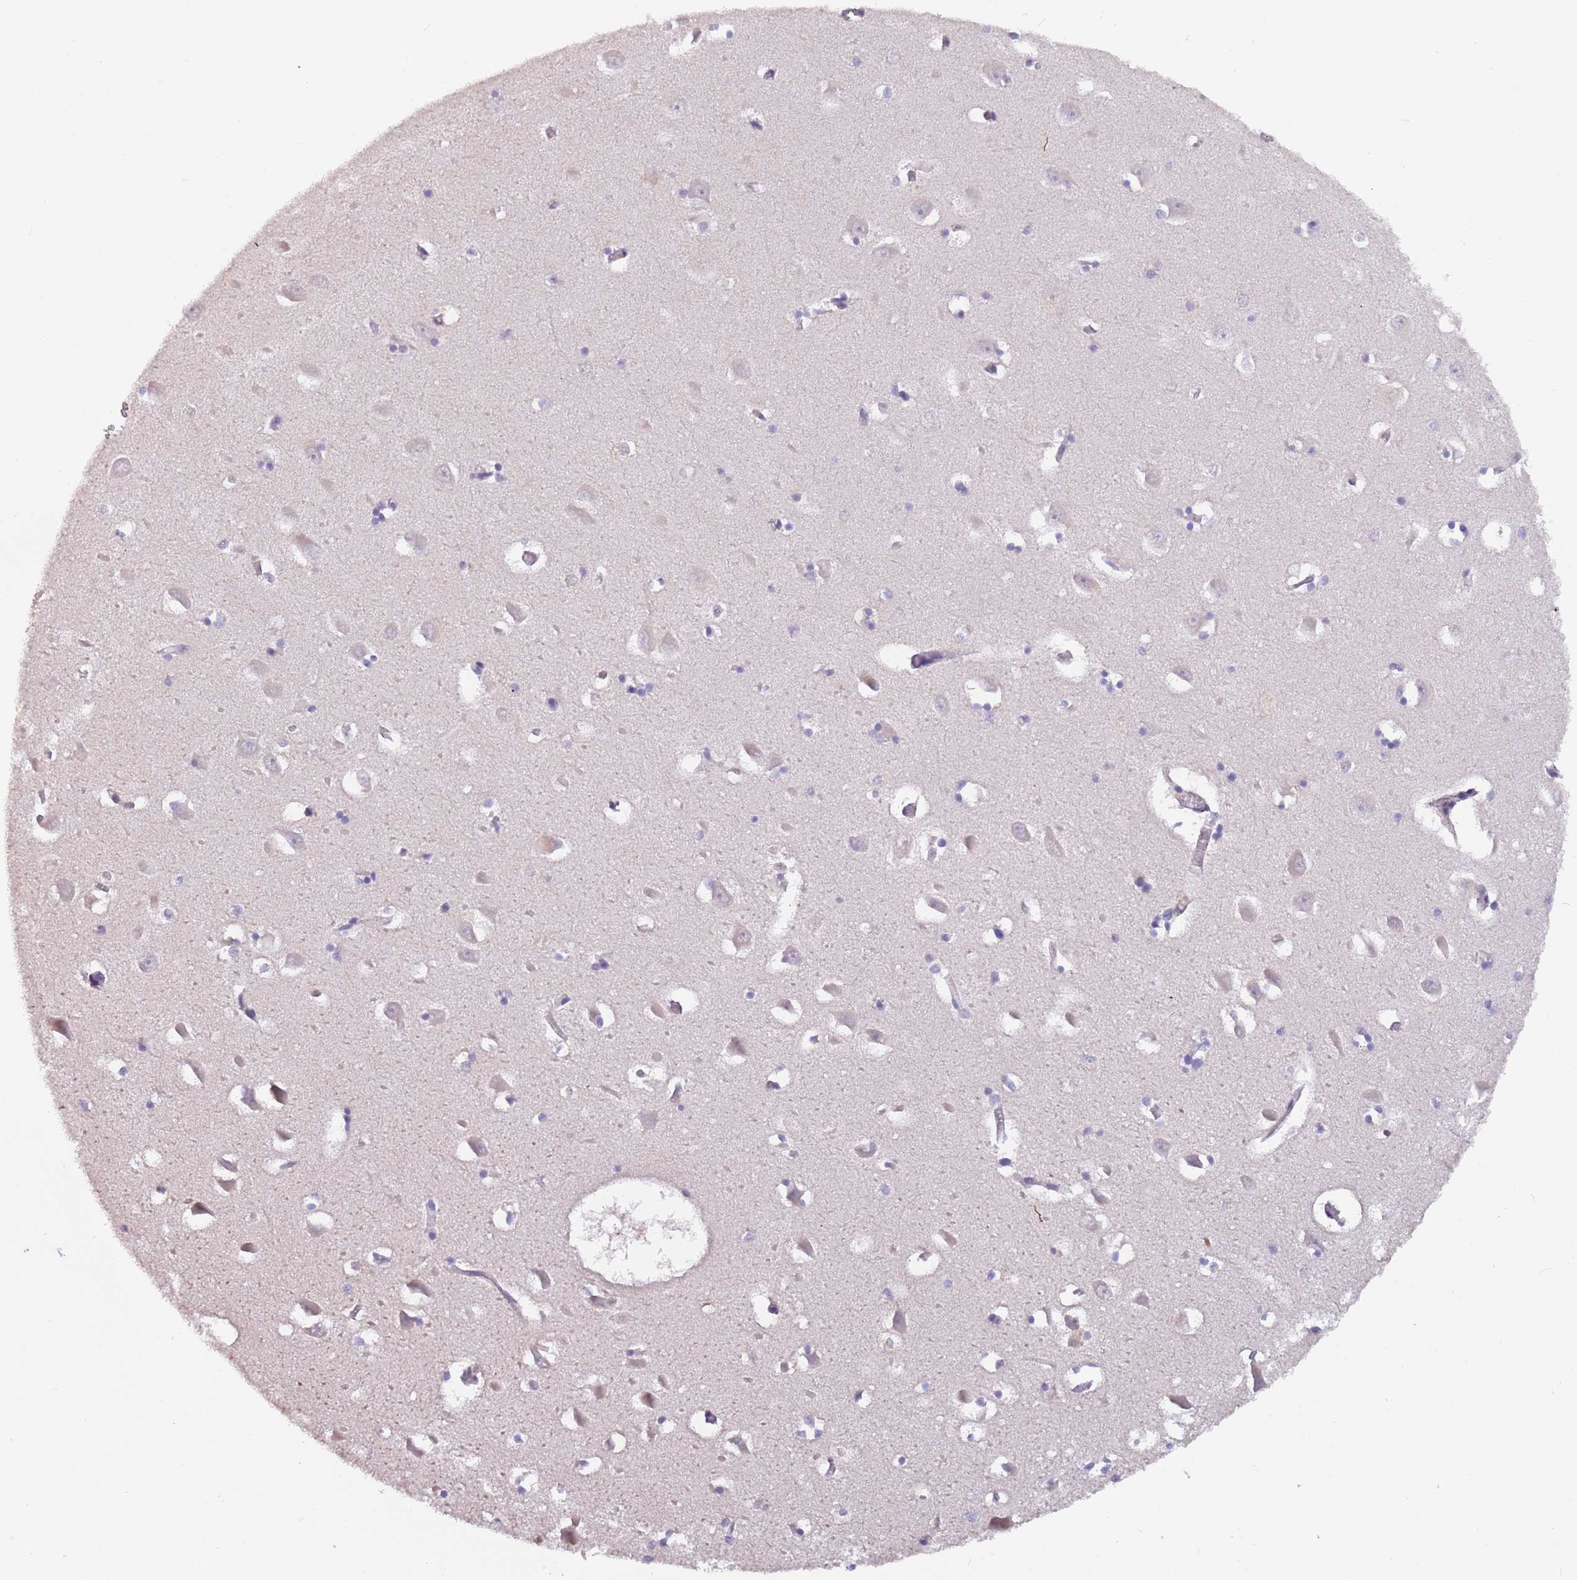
{"staining": {"intensity": "negative", "quantity": "none", "location": "none"}, "tissue": "hippocampus", "cell_type": "Glial cells", "image_type": "normal", "snomed": [{"axis": "morphology", "description": "Normal tissue, NOS"}, {"axis": "topography", "description": "Hippocampus"}], "caption": "This image is of normal hippocampus stained with immunohistochemistry (IHC) to label a protein in brown with the nuclei are counter-stained blue. There is no staining in glial cells. (IHC, brightfield microscopy, high magnification).", "gene": "LDHD", "patient": {"sex": "male", "age": 70}}